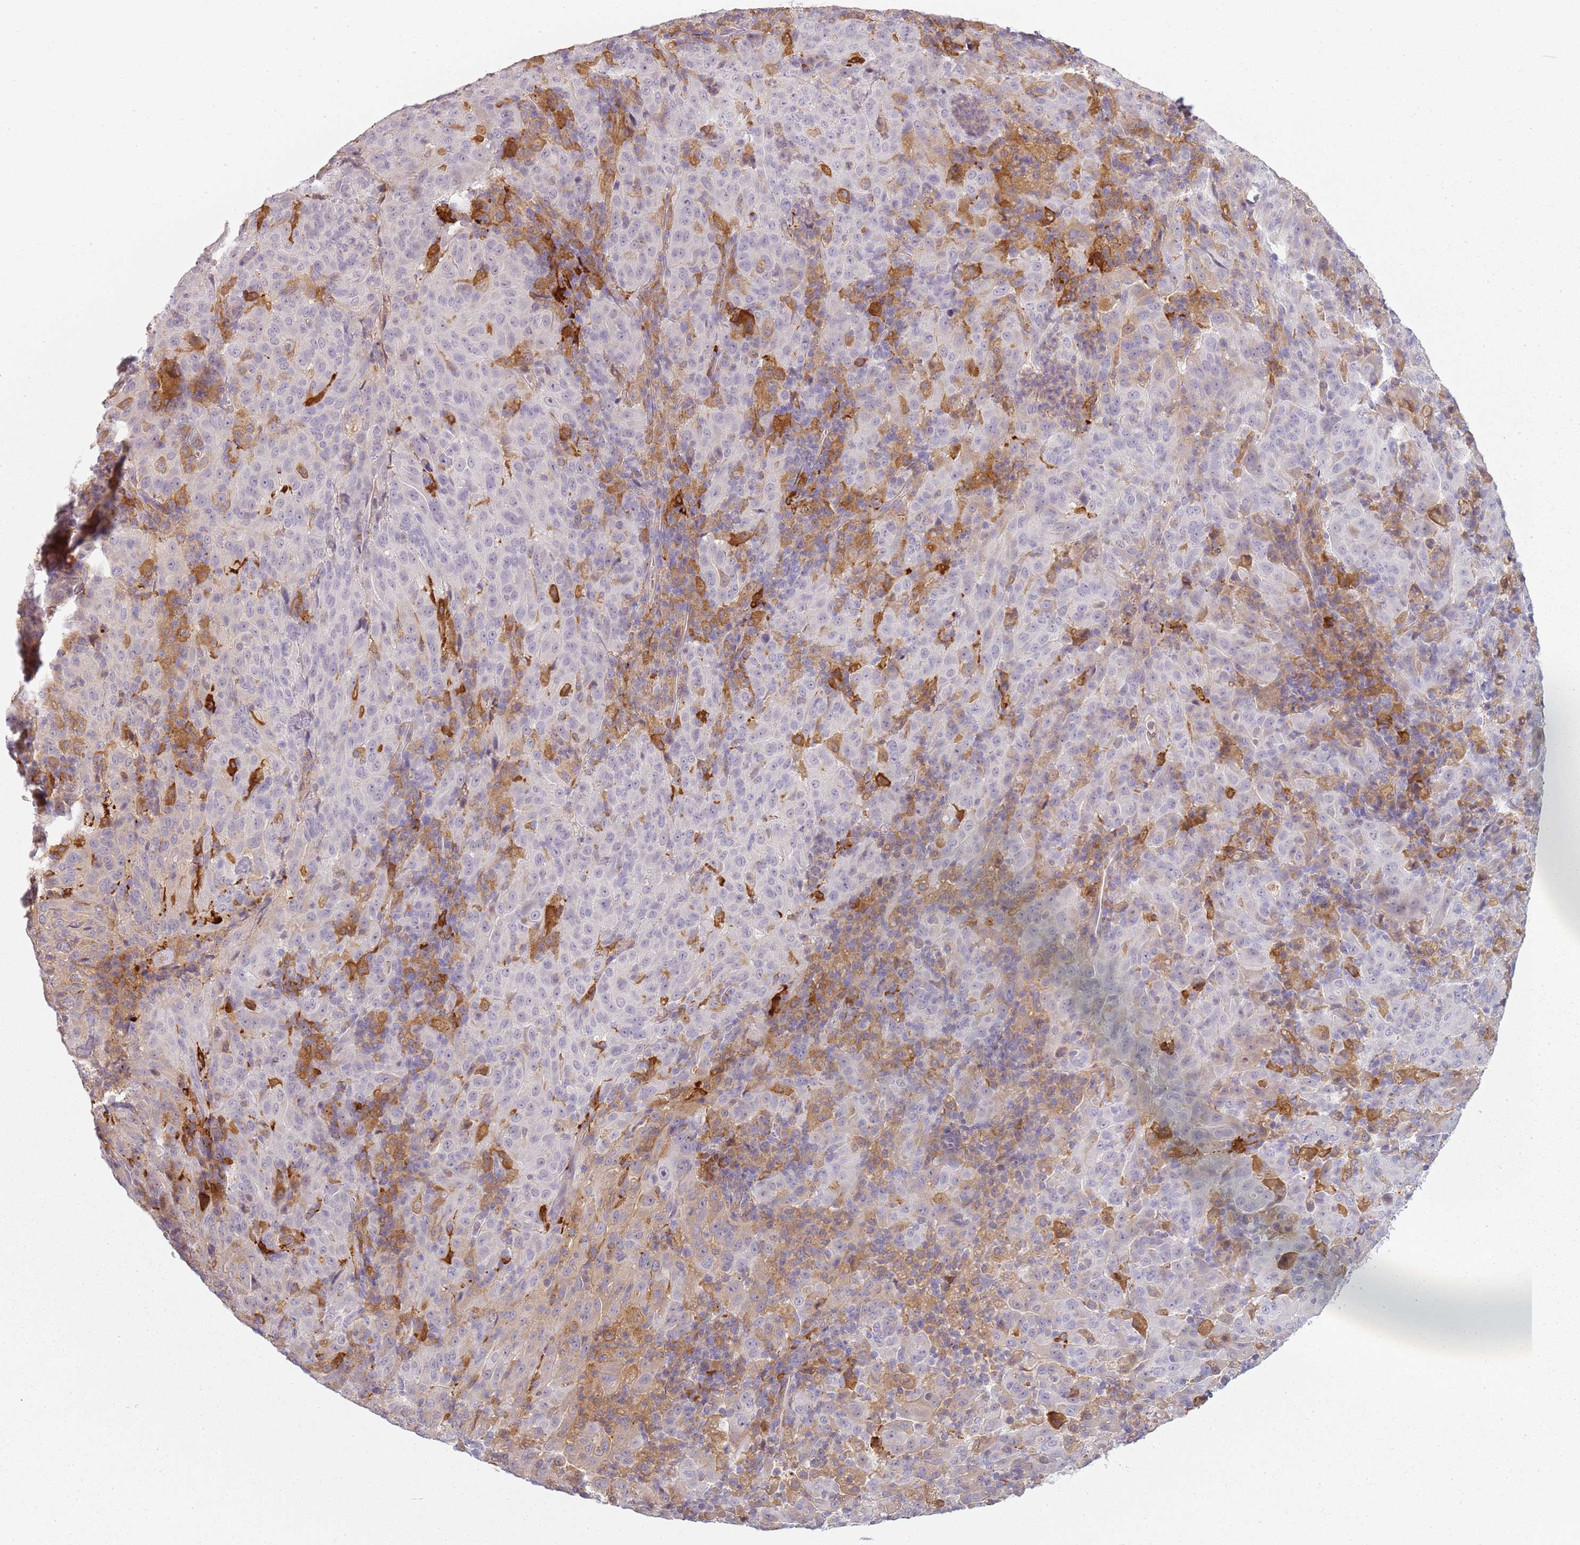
{"staining": {"intensity": "negative", "quantity": "none", "location": "none"}, "tissue": "pancreatic cancer", "cell_type": "Tumor cells", "image_type": "cancer", "snomed": [{"axis": "morphology", "description": "Adenocarcinoma, NOS"}, {"axis": "topography", "description": "Pancreas"}], "caption": "Adenocarcinoma (pancreatic) stained for a protein using immunohistochemistry (IHC) reveals no staining tumor cells.", "gene": "CC2D2B", "patient": {"sex": "male", "age": 63}}